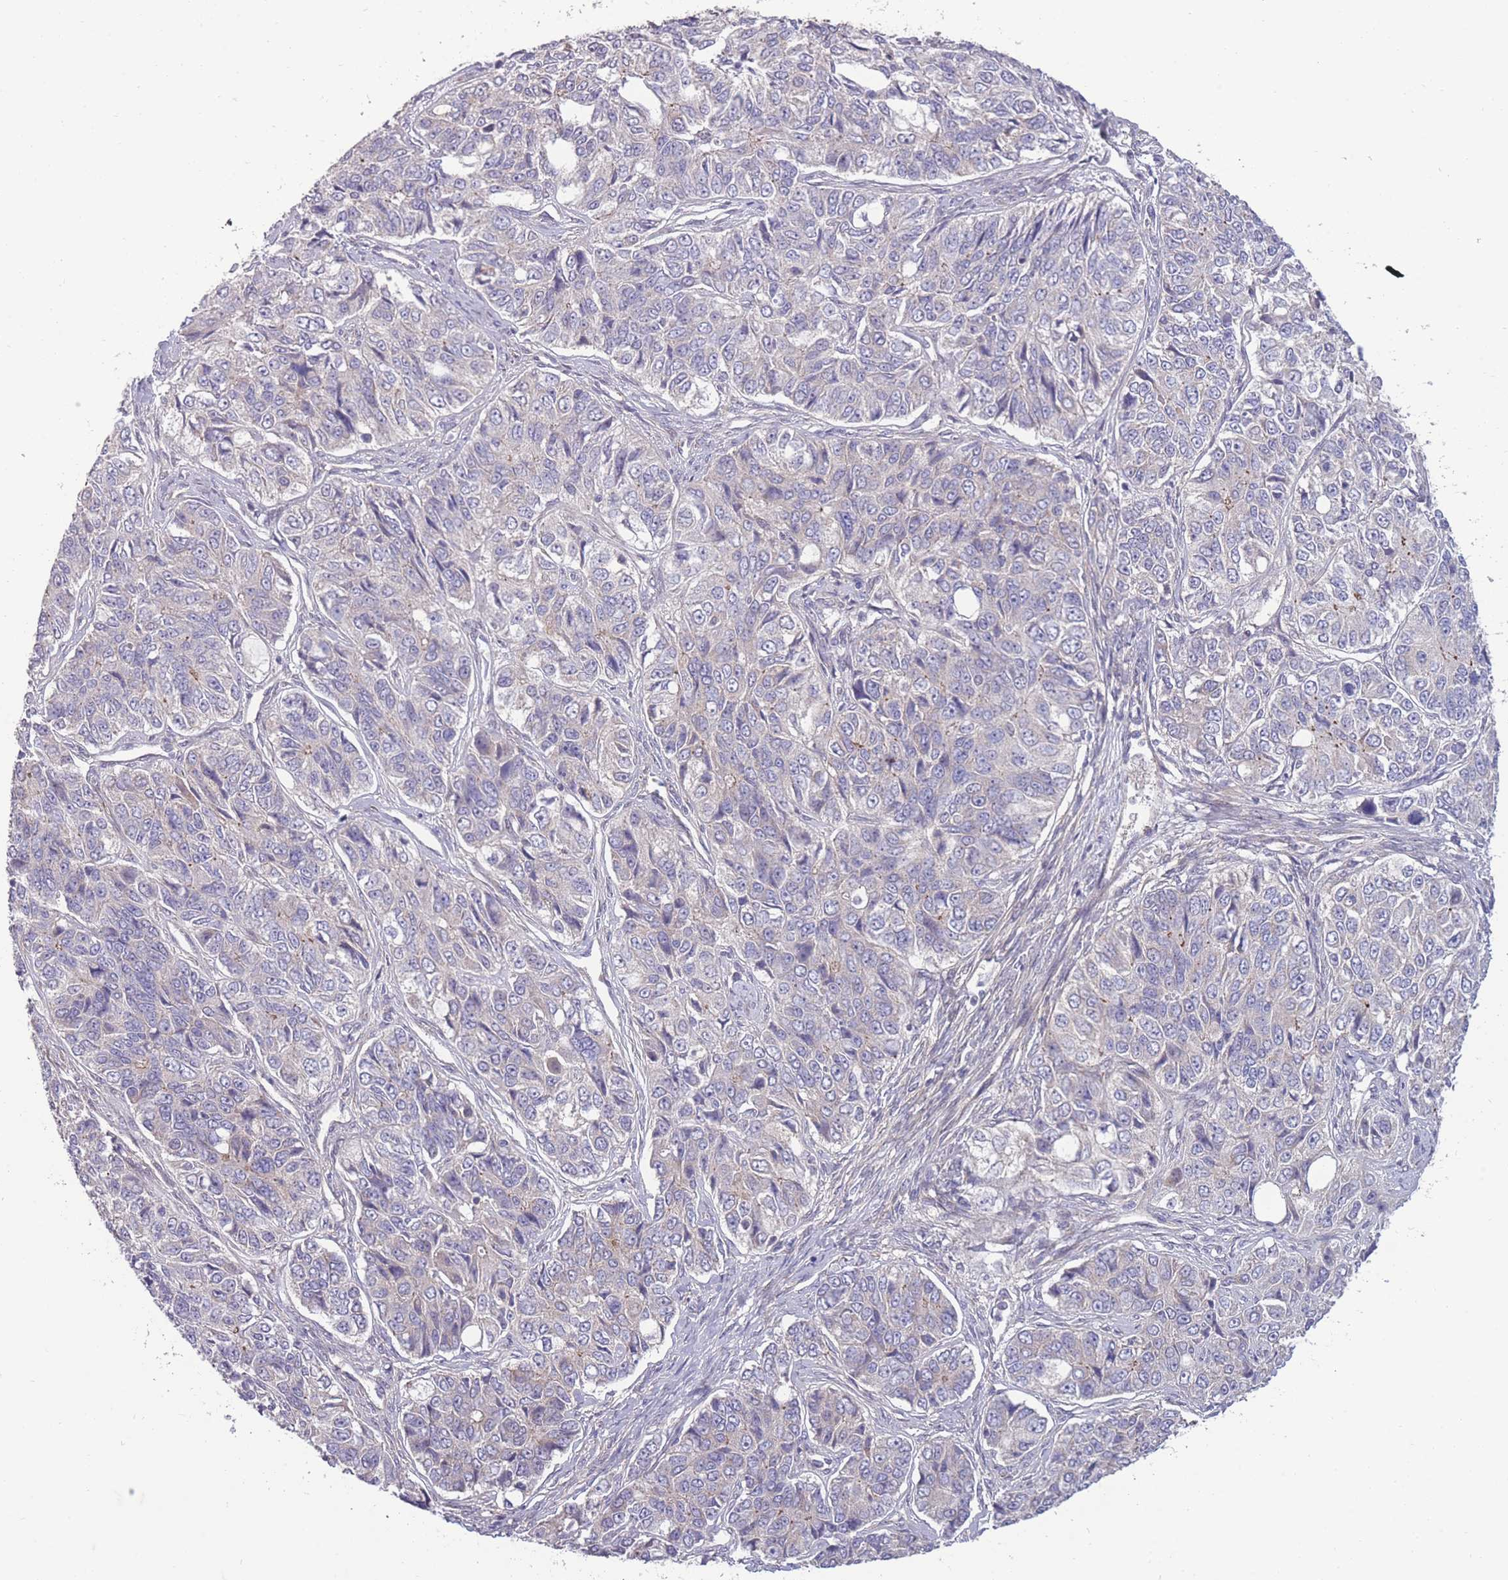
{"staining": {"intensity": "negative", "quantity": "none", "location": "none"}, "tissue": "ovarian cancer", "cell_type": "Tumor cells", "image_type": "cancer", "snomed": [{"axis": "morphology", "description": "Carcinoma, endometroid"}, {"axis": "topography", "description": "Ovary"}], "caption": "Tumor cells show no significant protein positivity in ovarian cancer. Brightfield microscopy of immunohistochemistry stained with DAB (brown) and hematoxylin (blue), captured at high magnification.", "gene": "RIC8A", "patient": {"sex": "female", "age": 51}}